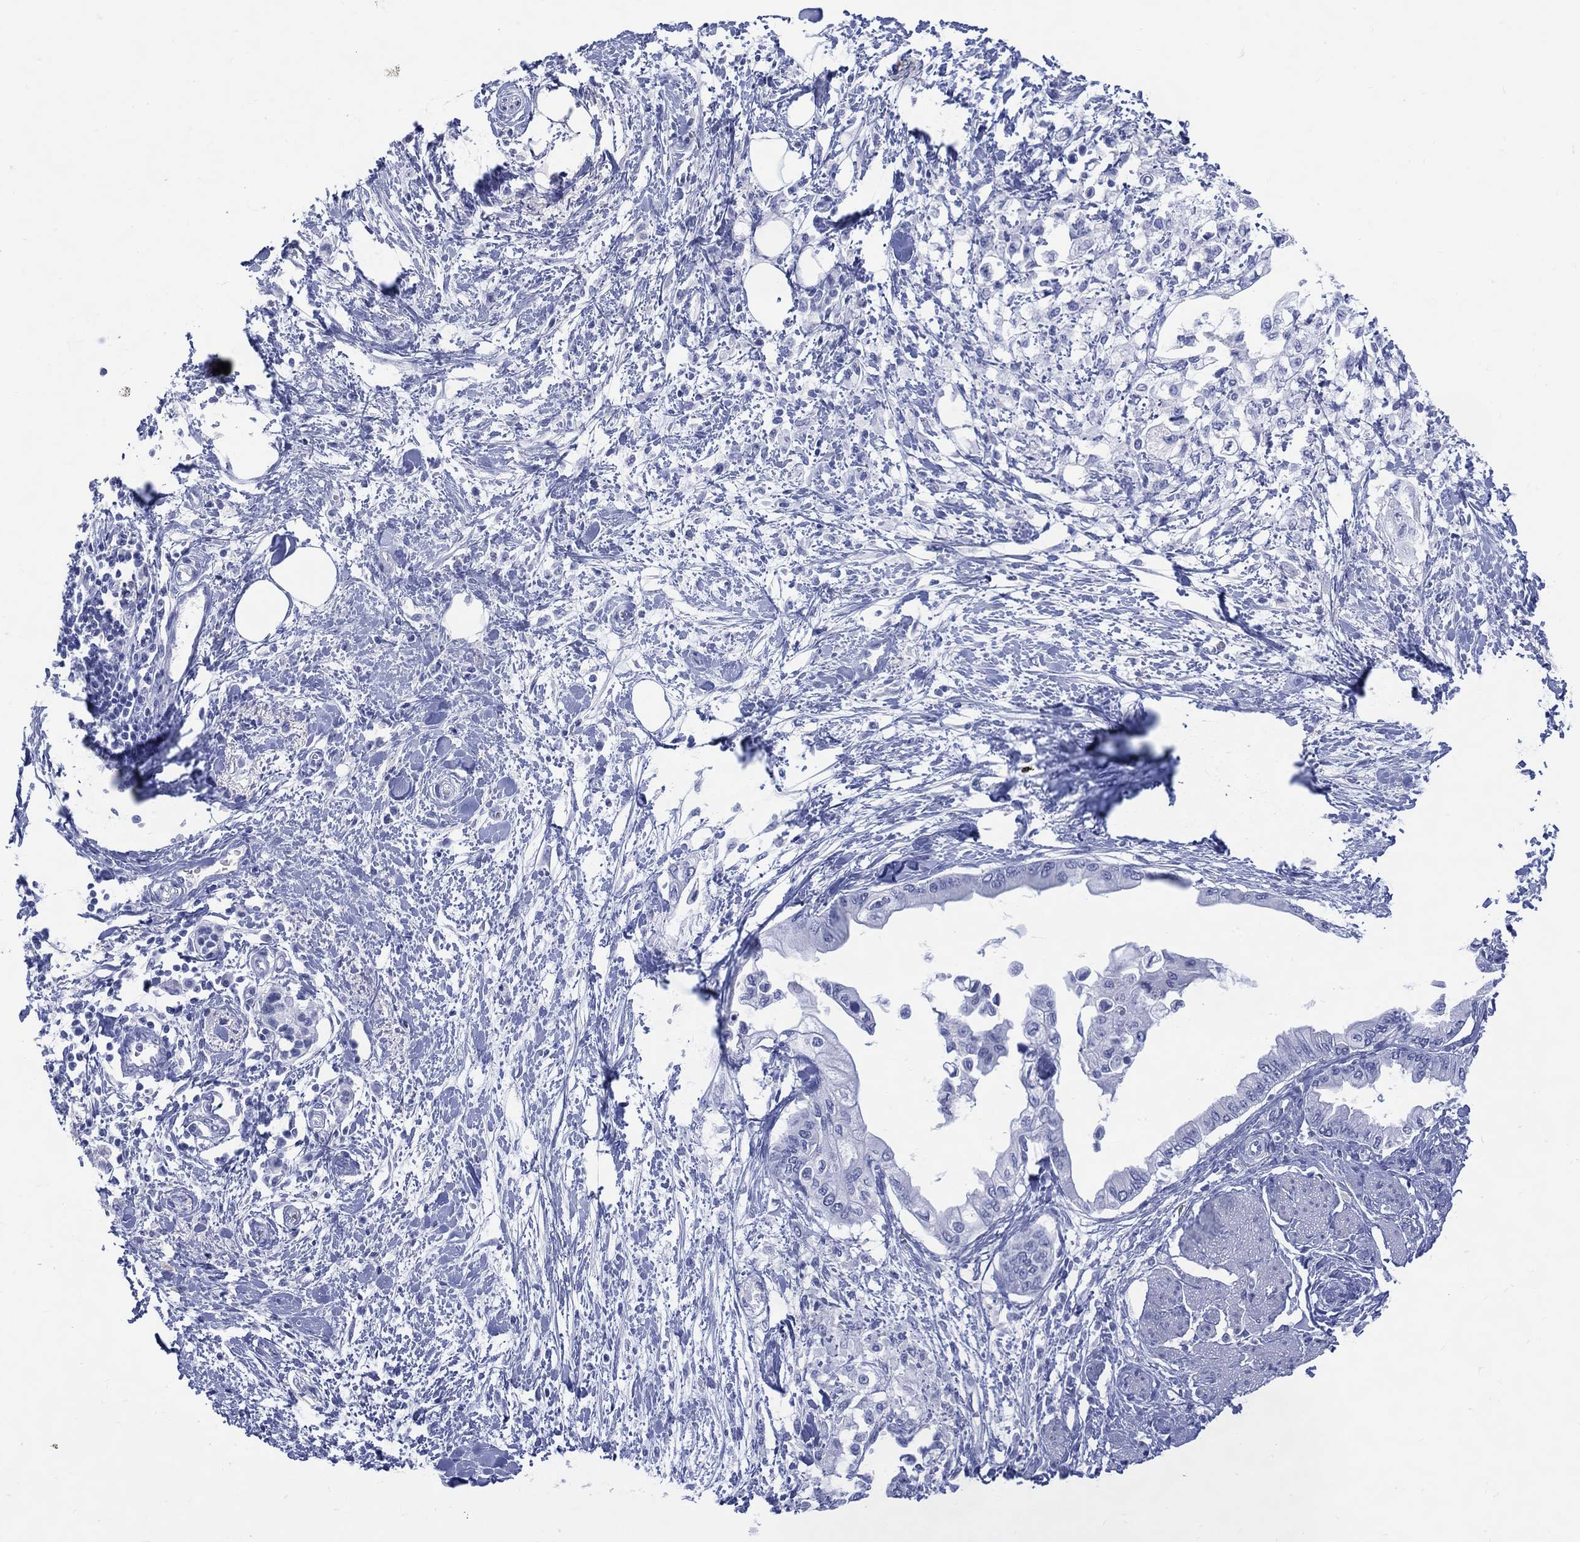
{"staining": {"intensity": "negative", "quantity": "none", "location": "none"}, "tissue": "pancreatic cancer", "cell_type": "Tumor cells", "image_type": "cancer", "snomed": [{"axis": "morphology", "description": "Normal tissue, NOS"}, {"axis": "morphology", "description": "Adenocarcinoma, NOS"}, {"axis": "topography", "description": "Pancreas"}, {"axis": "topography", "description": "Duodenum"}], "caption": "Histopathology image shows no significant protein positivity in tumor cells of pancreatic cancer.", "gene": "LRRD1", "patient": {"sex": "female", "age": 60}}